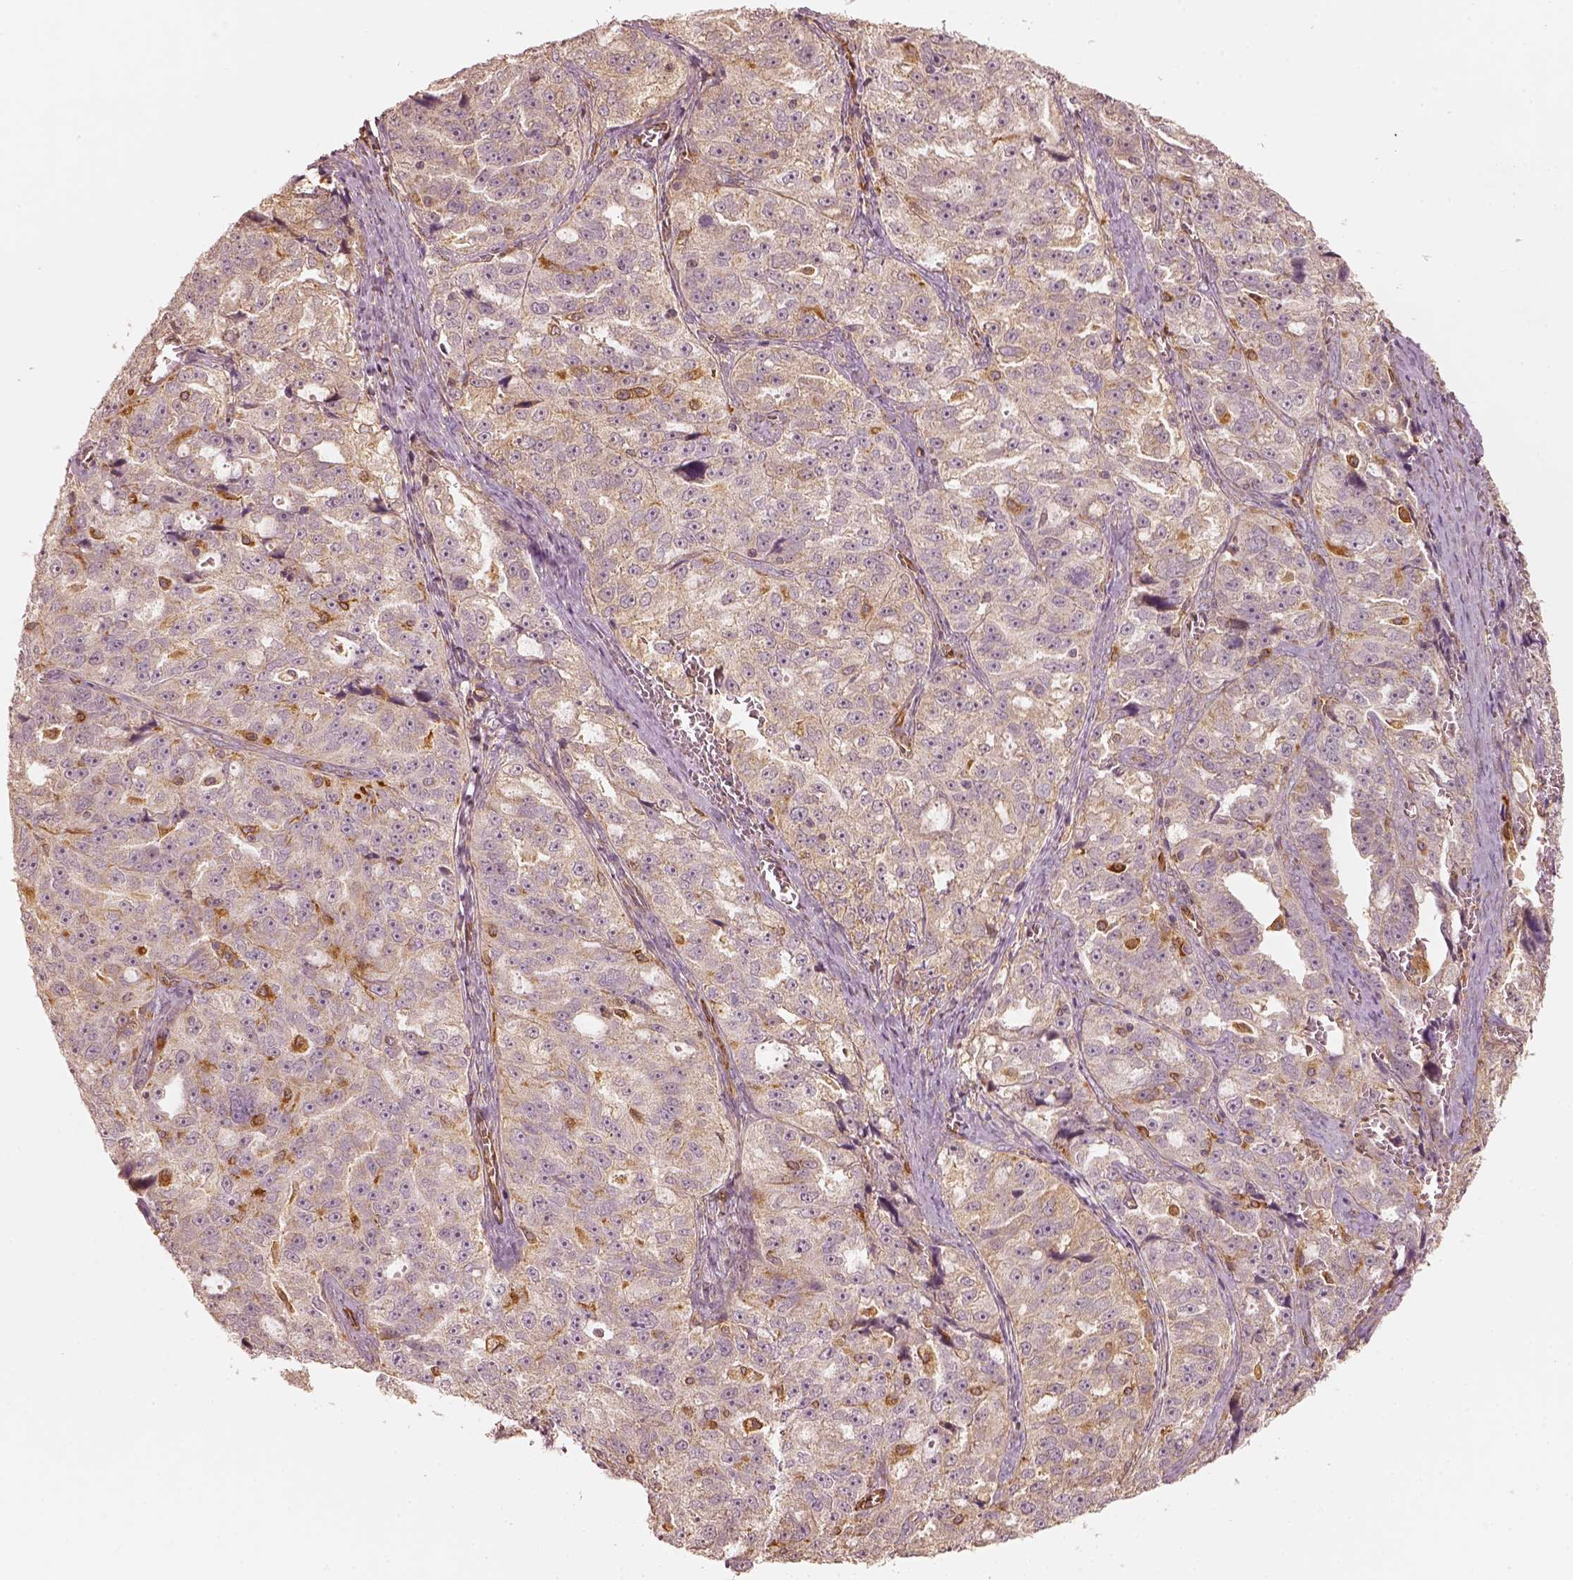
{"staining": {"intensity": "negative", "quantity": "none", "location": "none"}, "tissue": "ovarian cancer", "cell_type": "Tumor cells", "image_type": "cancer", "snomed": [{"axis": "morphology", "description": "Cystadenocarcinoma, serous, NOS"}, {"axis": "topography", "description": "Ovary"}], "caption": "This is an IHC photomicrograph of serous cystadenocarcinoma (ovarian). There is no positivity in tumor cells.", "gene": "FSCN1", "patient": {"sex": "female", "age": 51}}